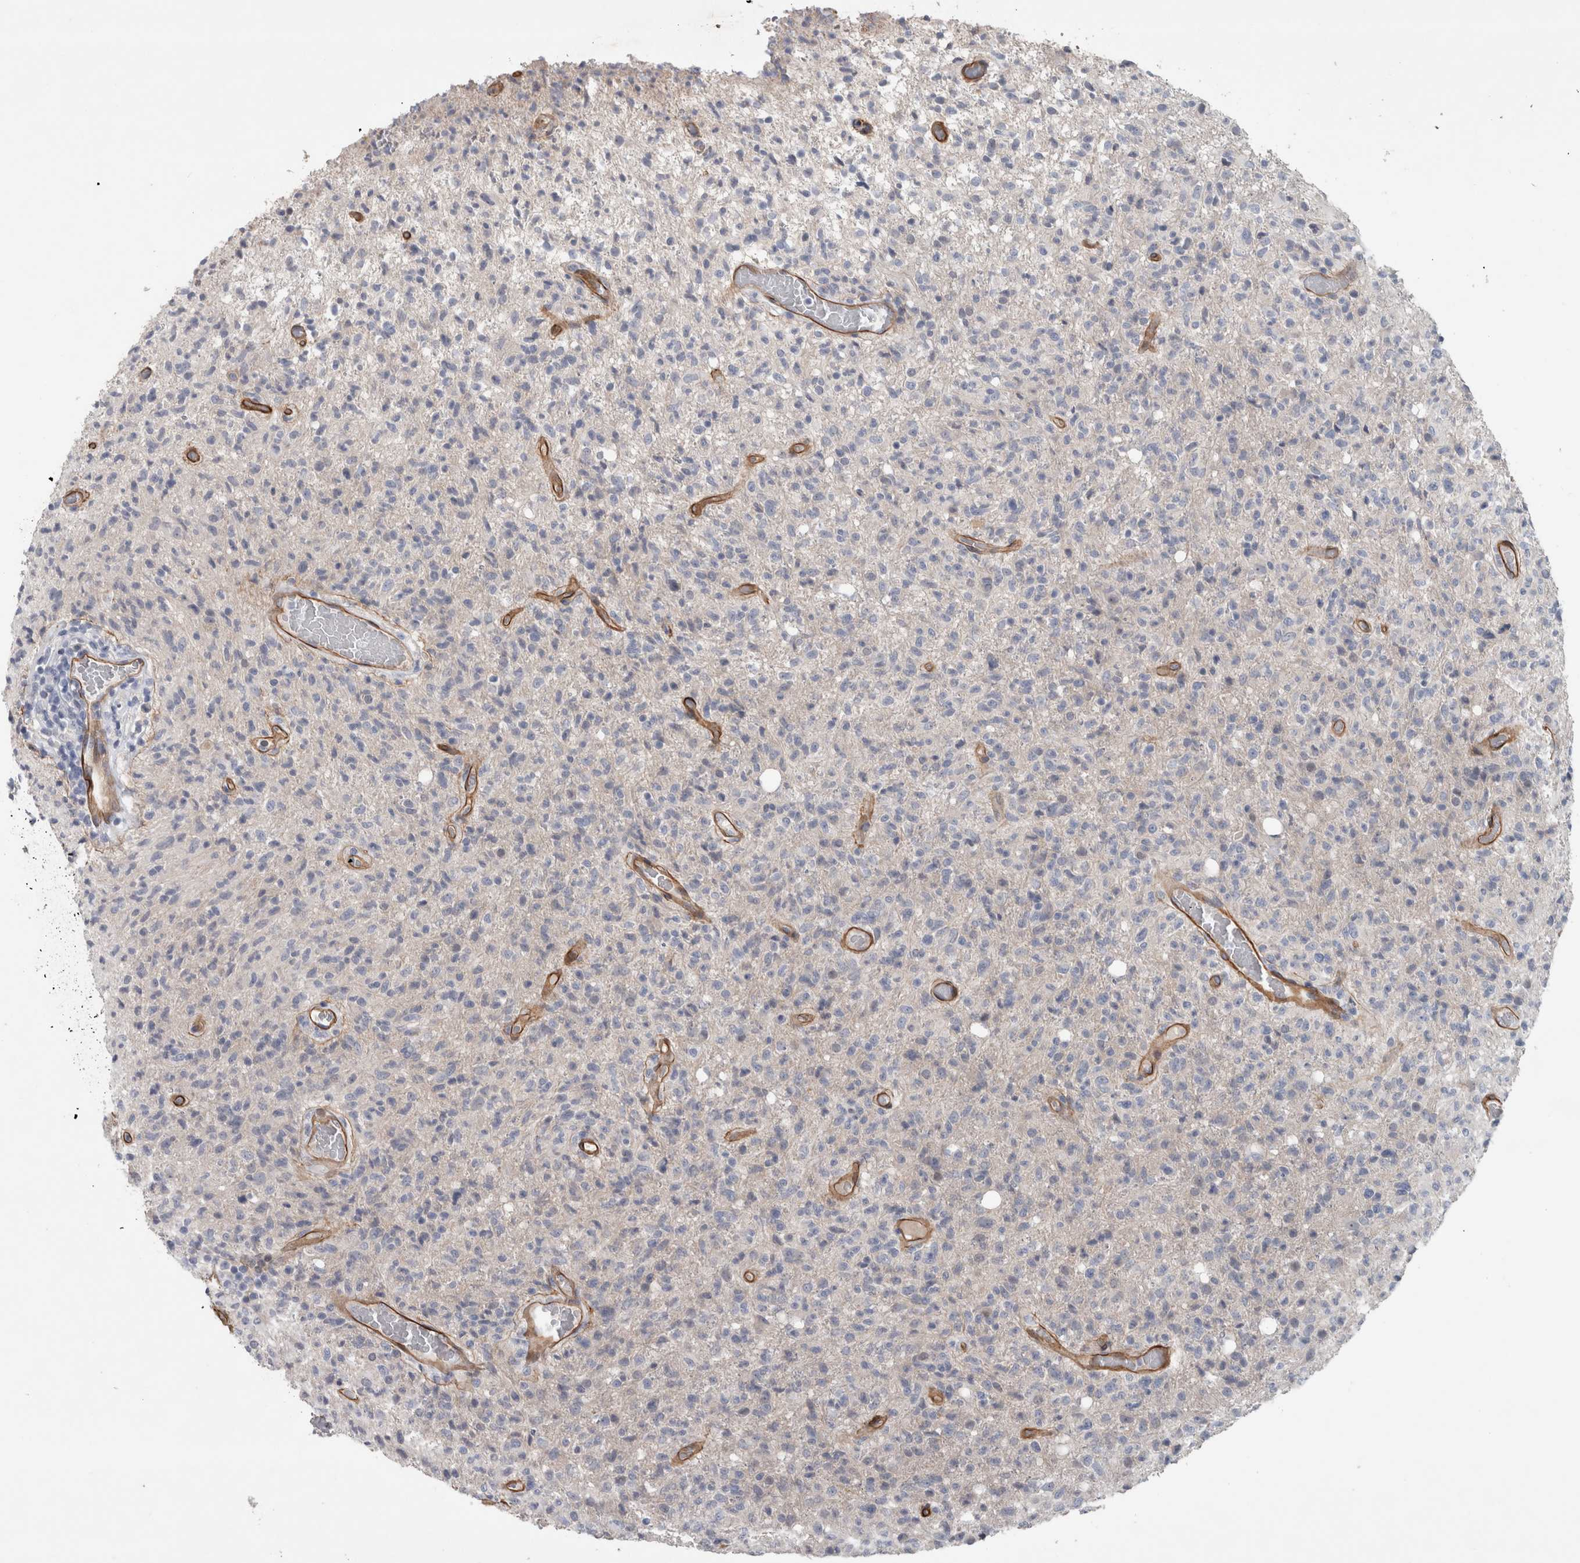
{"staining": {"intensity": "negative", "quantity": "none", "location": "none"}, "tissue": "glioma", "cell_type": "Tumor cells", "image_type": "cancer", "snomed": [{"axis": "morphology", "description": "Glioma, malignant, High grade"}, {"axis": "topography", "description": "Brain"}], "caption": "There is no significant staining in tumor cells of malignant high-grade glioma.", "gene": "BCAM", "patient": {"sex": "female", "age": 57}}